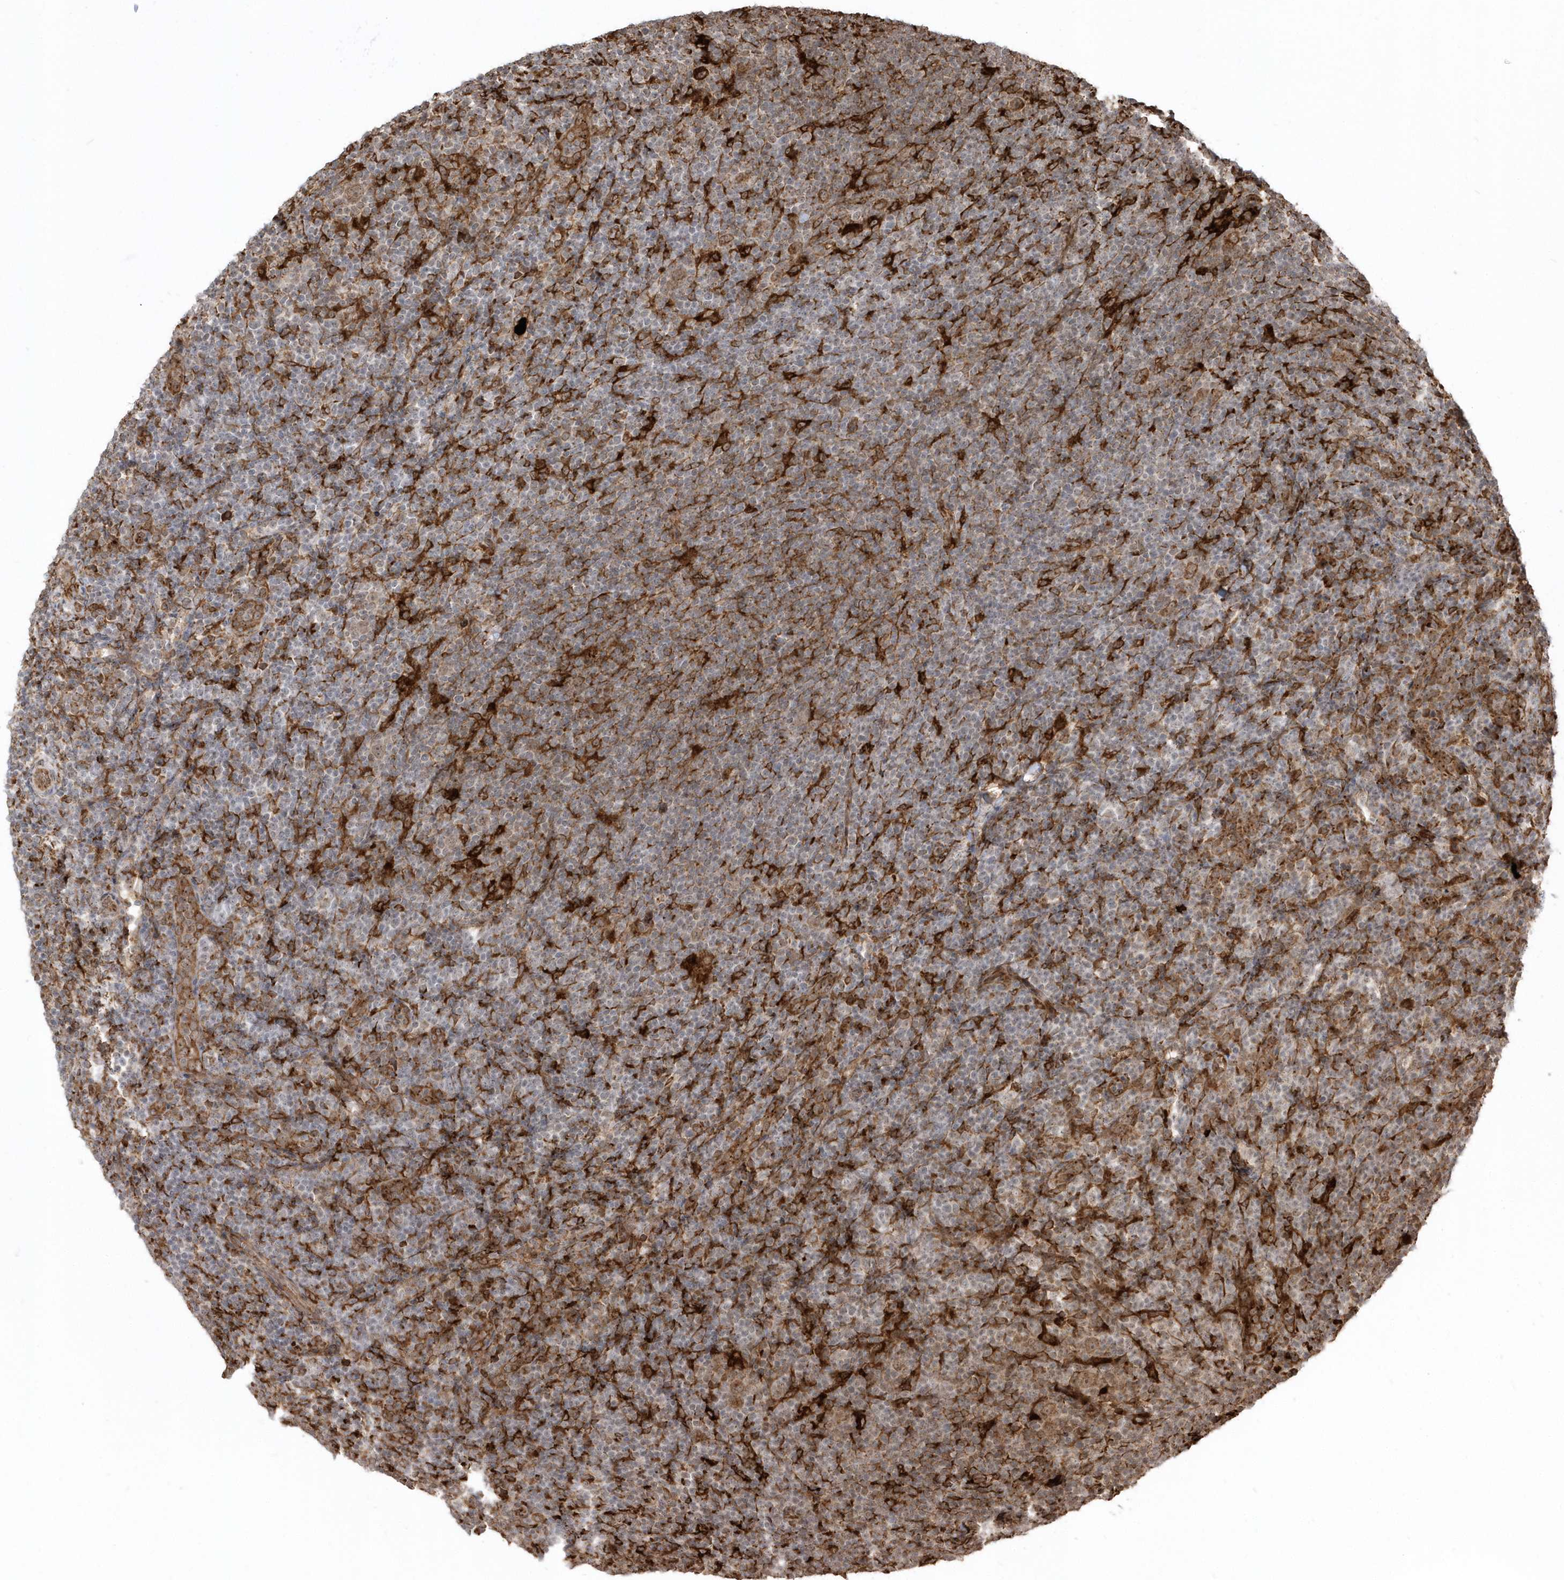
{"staining": {"intensity": "strong", "quantity": ">75%", "location": "cytoplasmic/membranous"}, "tissue": "lymphoma", "cell_type": "Tumor cells", "image_type": "cancer", "snomed": [{"axis": "morphology", "description": "Hodgkin's disease, NOS"}, {"axis": "topography", "description": "Lymph node"}], "caption": "A brown stain labels strong cytoplasmic/membranous expression of a protein in human Hodgkin's disease tumor cells. Immunohistochemistry (ihc) stains the protein in brown and the nuclei are stained blue.", "gene": "EPC2", "patient": {"sex": "female", "age": 57}}